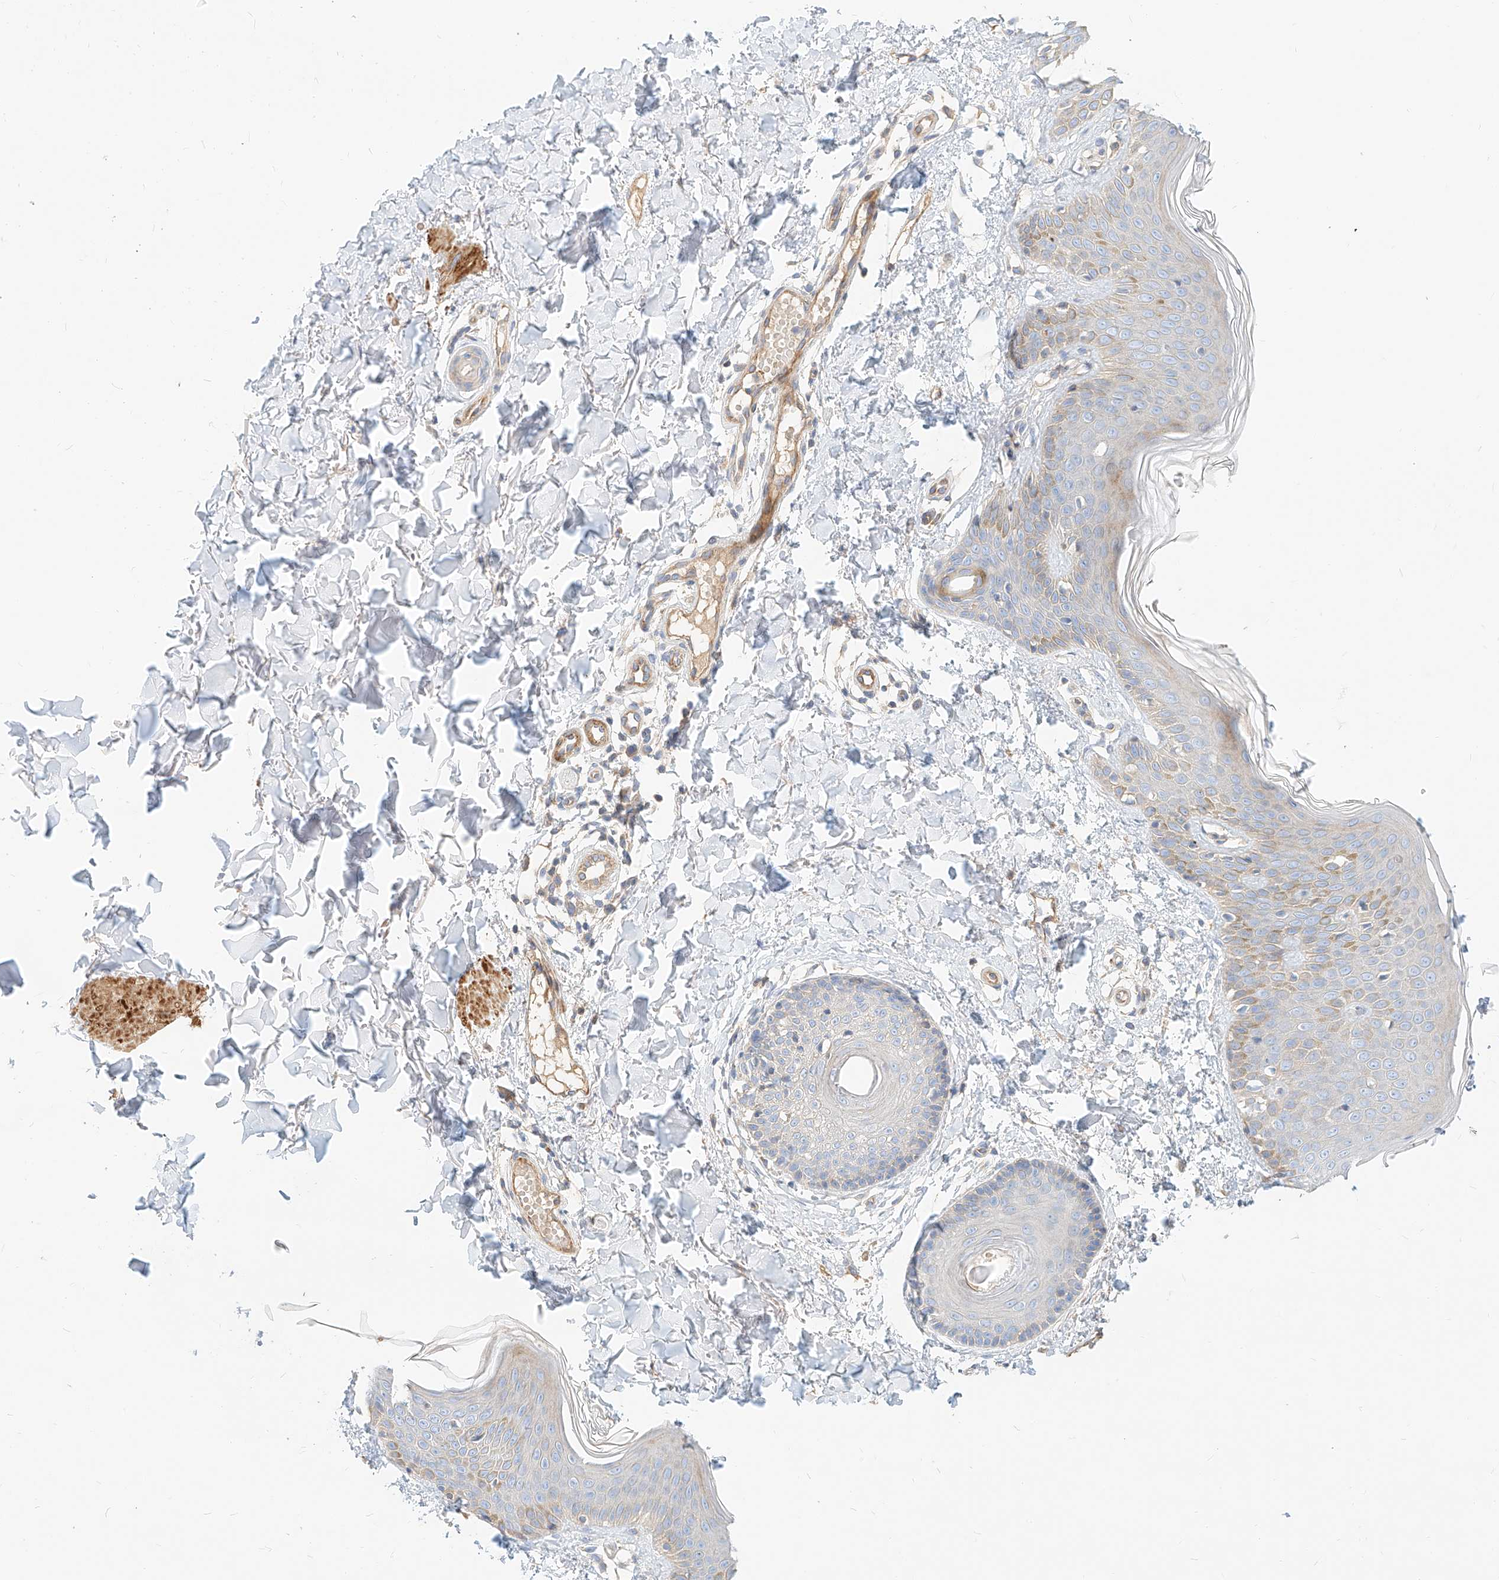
{"staining": {"intensity": "negative", "quantity": "none", "location": "none"}, "tissue": "skin", "cell_type": "Fibroblasts", "image_type": "normal", "snomed": [{"axis": "morphology", "description": "Normal tissue, NOS"}, {"axis": "topography", "description": "Skin"}], "caption": "IHC micrograph of unremarkable skin: skin stained with DAB (3,3'-diaminobenzidine) shows no significant protein staining in fibroblasts. Nuclei are stained in blue.", "gene": "KCNH5", "patient": {"sex": "male", "age": 37}}